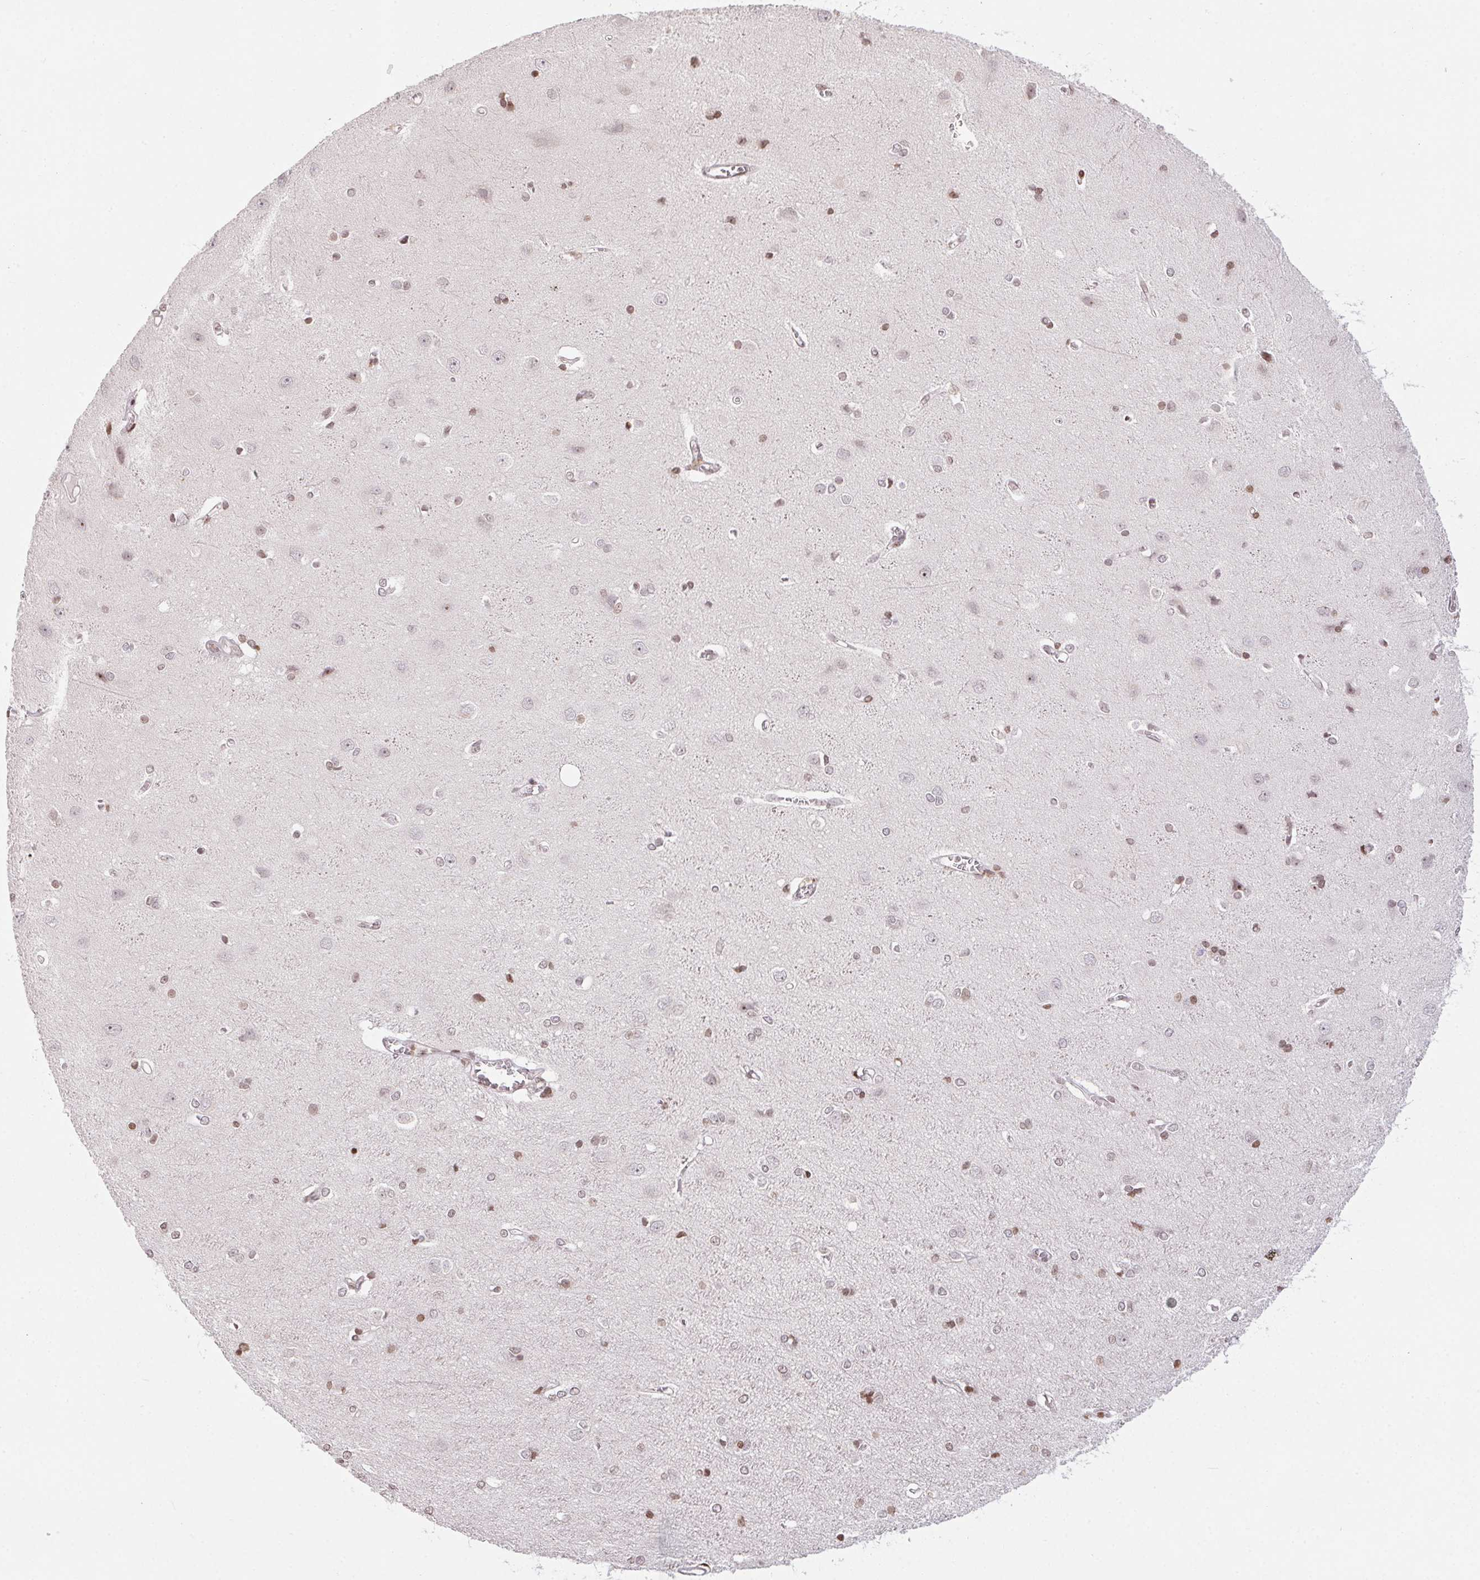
{"staining": {"intensity": "moderate", "quantity": "25%-75%", "location": "nuclear"}, "tissue": "cerebral cortex", "cell_type": "Endothelial cells", "image_type": "normal", "snomed": [{"axis": "morphology", "description": "Normal tissue, NOS"}, {"axis": "topography", "description": "Cerebral cortex"}], "caption": "The histopathology image demonstrates immunohistochemical staining of unremarkable cerebral cortex. There is moderate nuclear staining is appreciated in about 25%-75% of endothelial cells.", "gene": "RNF181", "patient": {"sex": "male", "age": 37}}